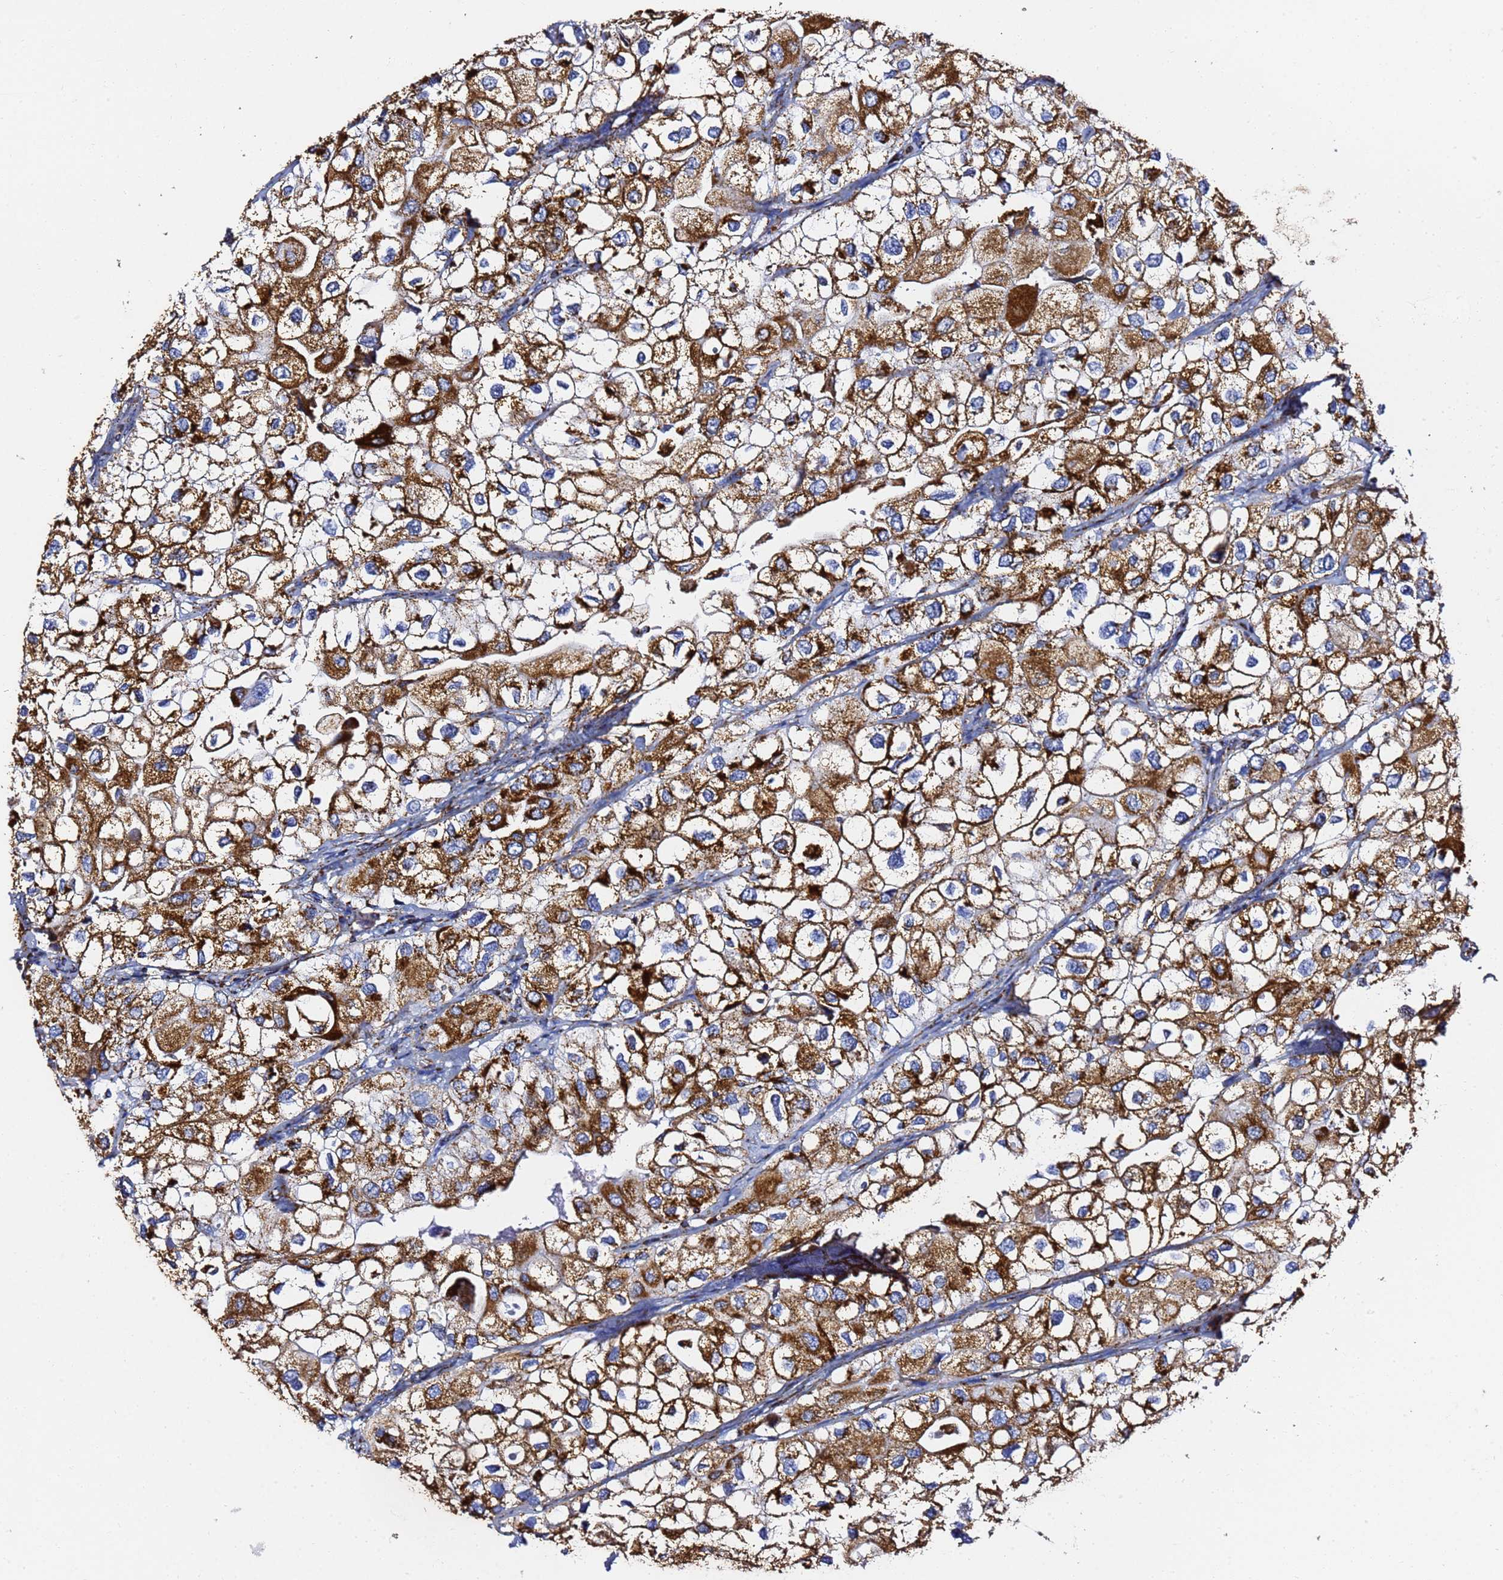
{"staining": {"intensity": "strong", "quantity": ">75%", "location": "cytoplasmic/membranous"}, "tissue": "urothelial cancer", "cell_type": "Tumor cells", "image_type": "cancer", "snomed": [{"axis": "morphology", "description": "Urothelial carcinoma, High grade"}, {"axis": "topography", "description": "Urinary bladder"}], "caption": "IHC (DAB (3,3'-diaminobenzidine)) staining of human urothelial carcinoma (high-grade) reveals strong cytoplasmic/membranous protein positivity in approximately >75% of tumor cells.", "gene": "PHB2", "patient": {"sex": "male", "age": 64}}